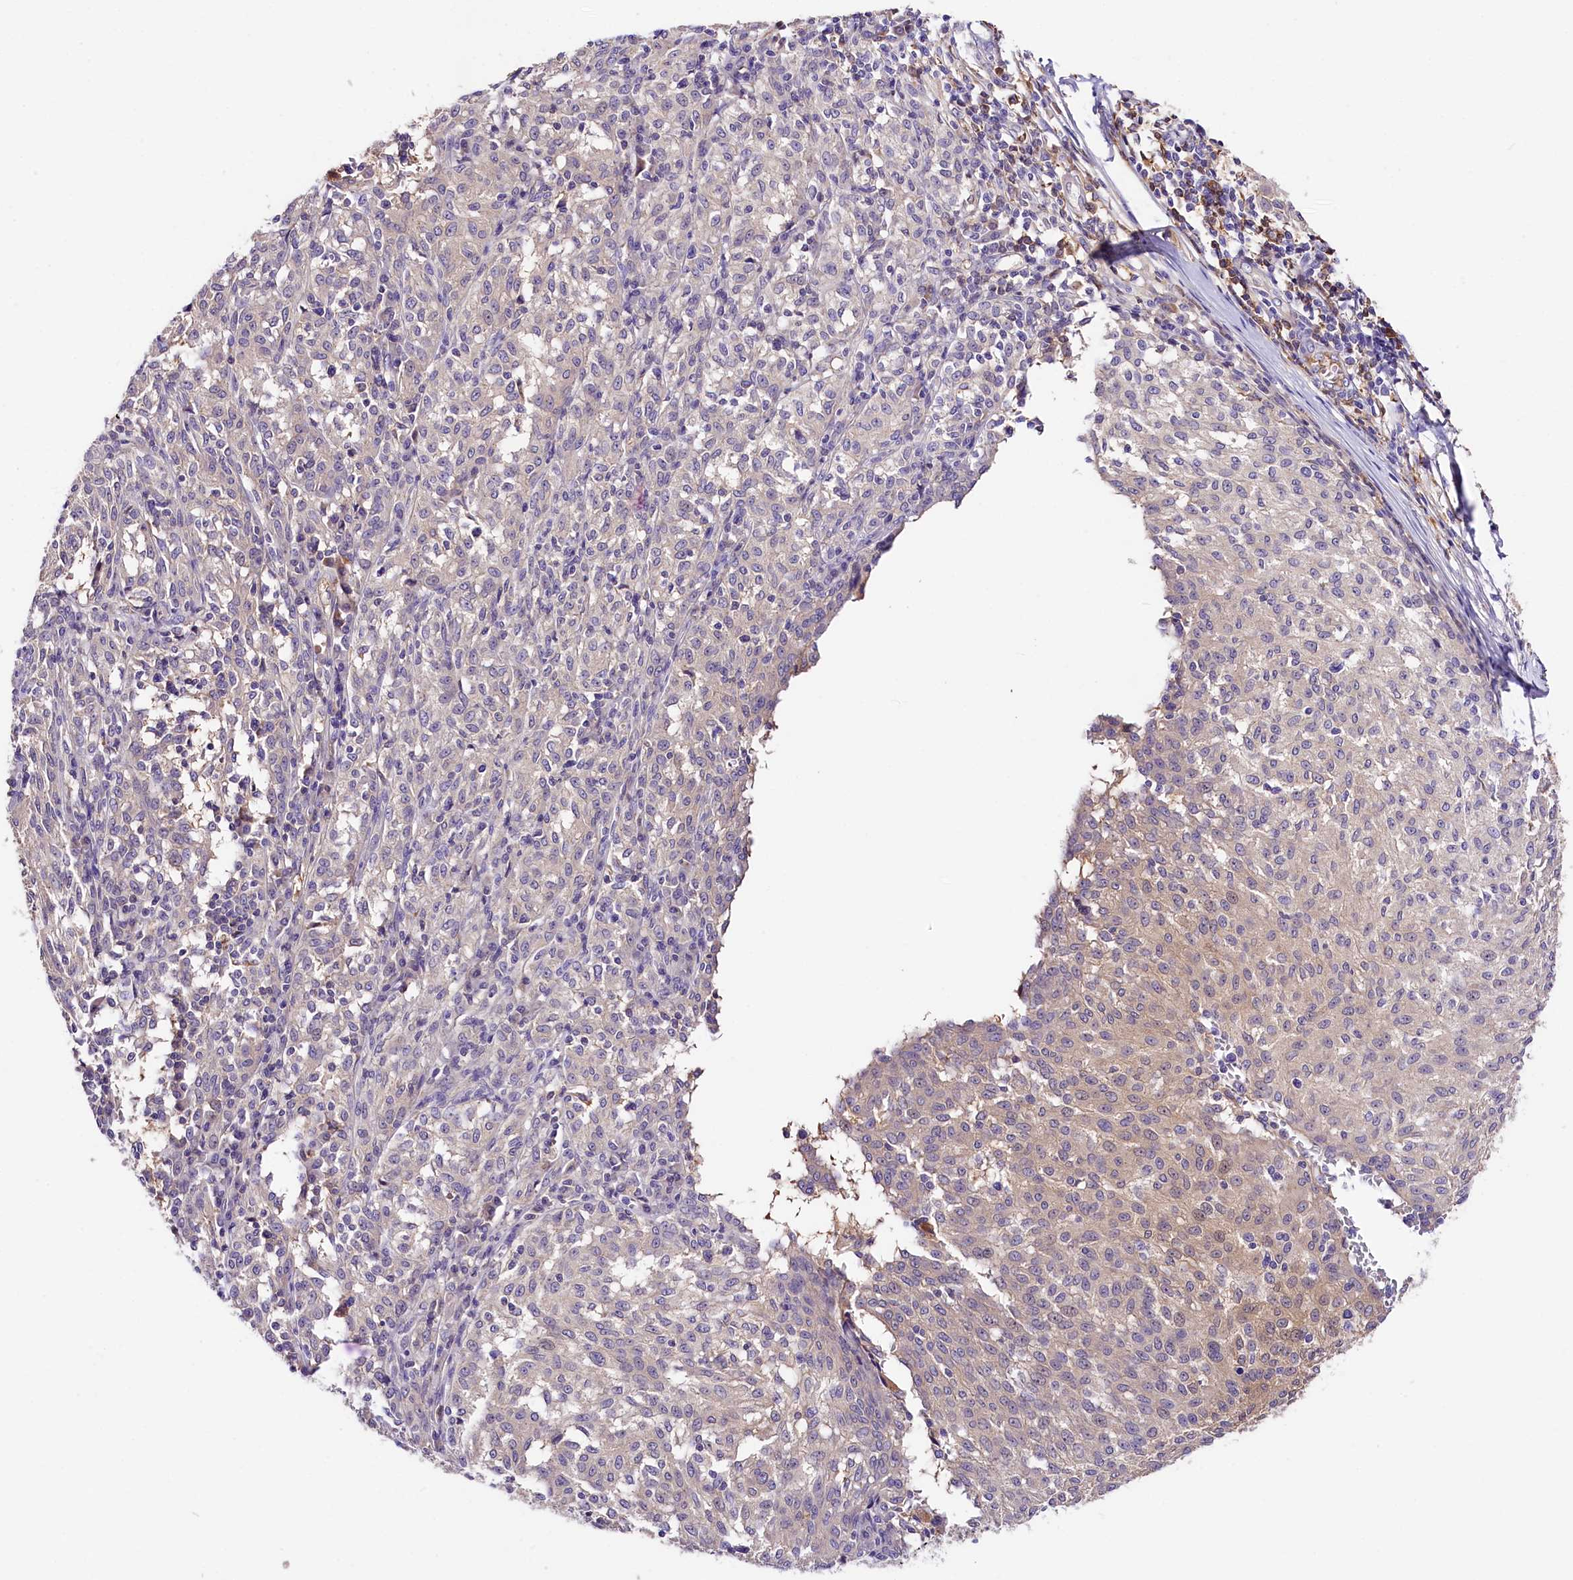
{"staining": {"intensity": "weak", "quantity": "<25%", "location": "cytoplasmic/membranous"}, "tissue": "melanoma", "cell_type": "Tumor cells", "image_type": "cancer", "snomed": [{"axis": "morphology", "description": "Malignant melanoma, NOS"}, {"axis": "topography", "description": "Skin"}], "caption": "Histopathology image shows no significant protein positivity in tumor cells of melanoma. (DAB (3,3'-diaminobenzidine) immunohistochemistry (IHC) with hematoxylin counter stain).", "gene": "ARMC6", "patient": {"sex": "female", "age": 72}}